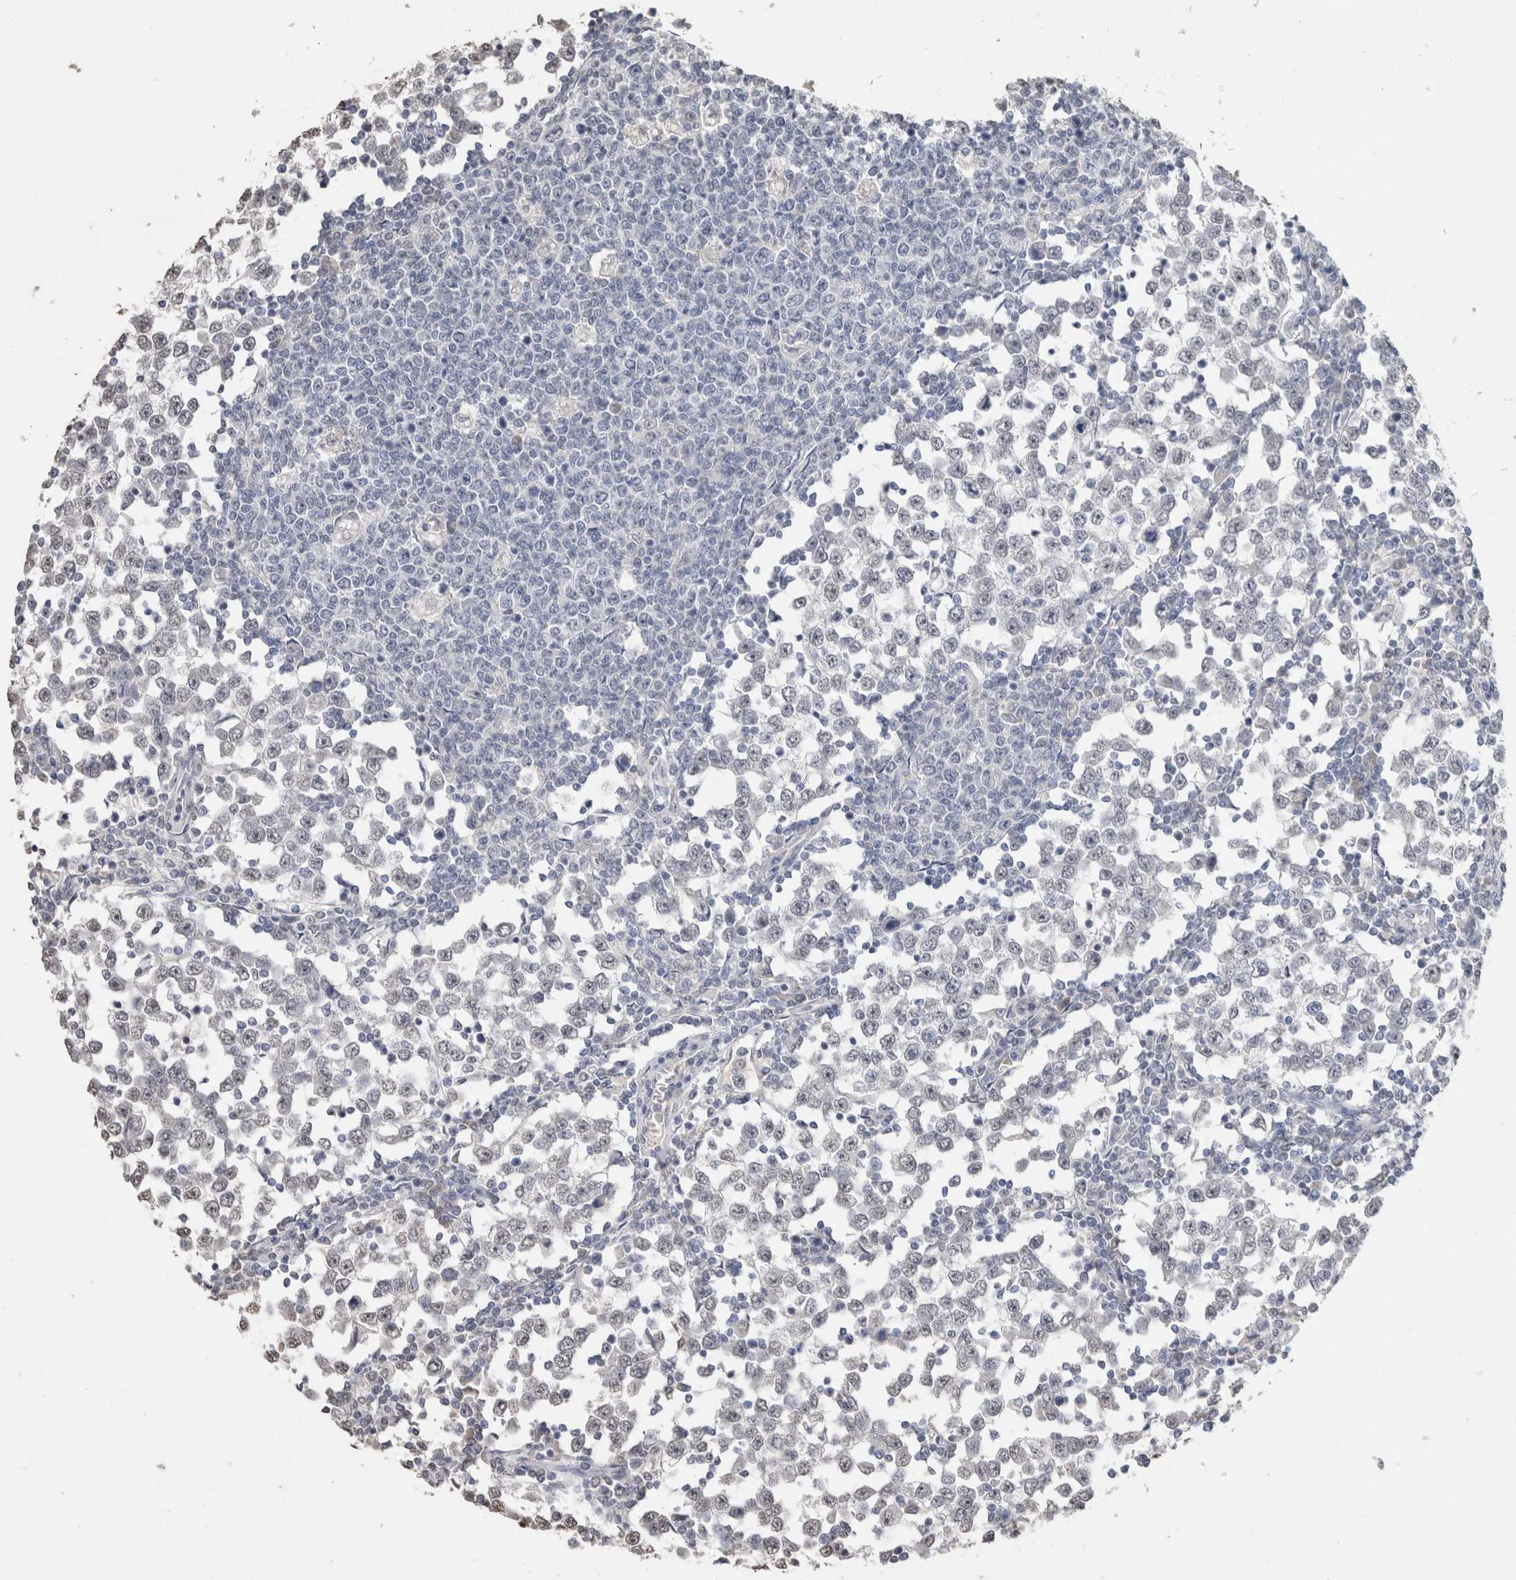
{"staining": {"intensity": "negative", "quantity": "none", "location": "none"}, "tissue": "testis cancer", "cell_type": "Tumor cells", "image_type": "cancer", "snomed": [{"axis": "morphology", "description": "Seminoma, NOS"}, {"axis": "topography", "description": "Testis"}], "caption": "Histopathology image shows no protein positivity in tumor cells of testis cancer tissue. (DAB immunohistochemistry (IHC) with hematoxylin counter stain).", "gene": "LGALS2", "patient": {"sex": "male", "age": 65}}